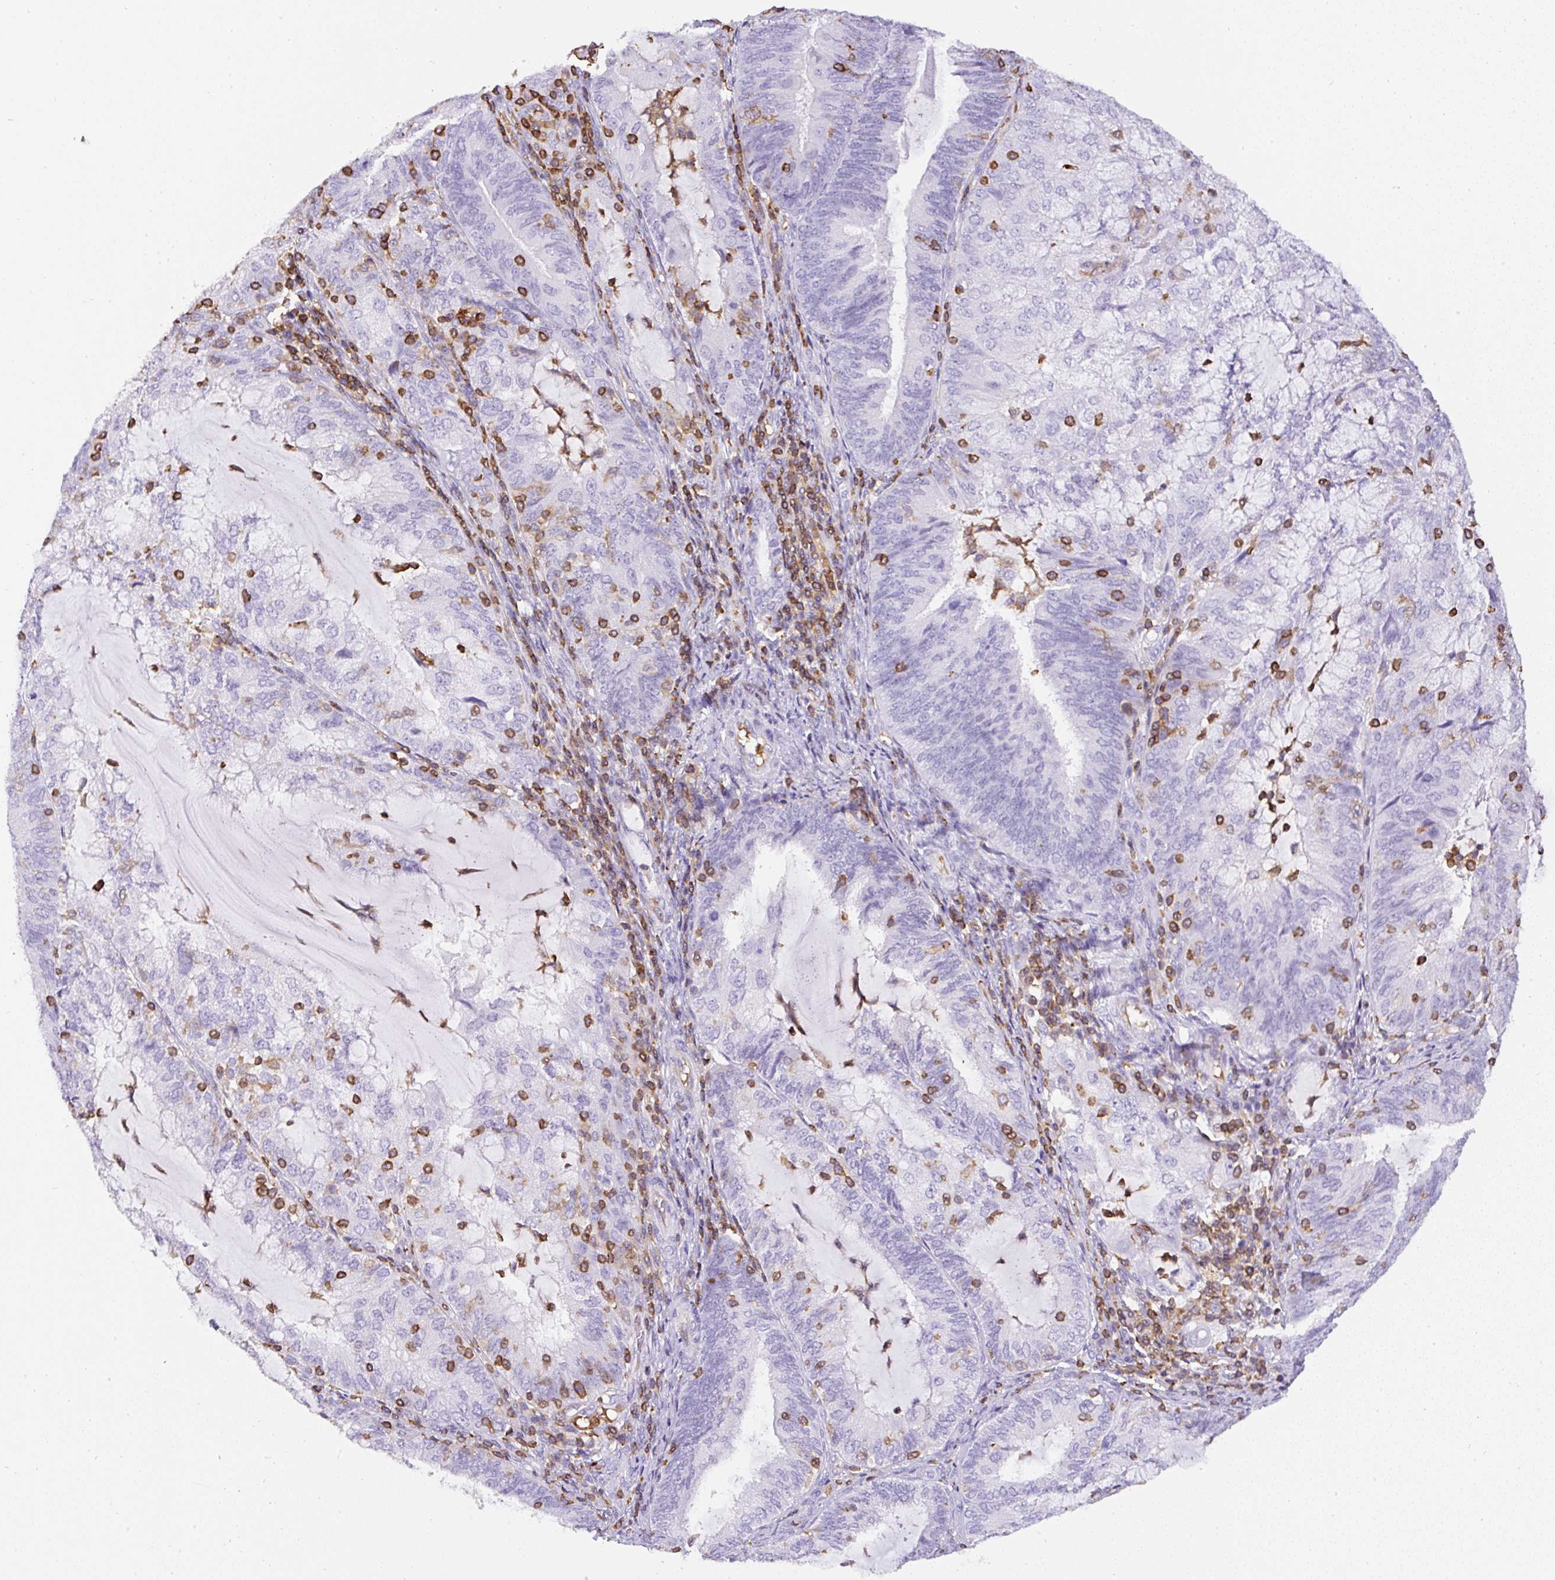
{"staining": {"intensity": "moderate", "quantity": "<25%", "location": "cytoplasmic/membranous"}, "tissue": "endometrial cancer", "cell_type": "Tumor cells", "image_type": "cancer", "snomed": [{"axis": "morphology", "description": "Adenocarcinoma, NOS"}, {"axis": "topography", "description": "Endometrium"}], "caption": "This is an image of immunohistochemistry (IHC) staining of endometrial cancer, which shows moderate expression in the cytoplasmic/membranous of tumor cells.", "gene": "FAM228B", "patient": {"sex": "female", "age": 81}}